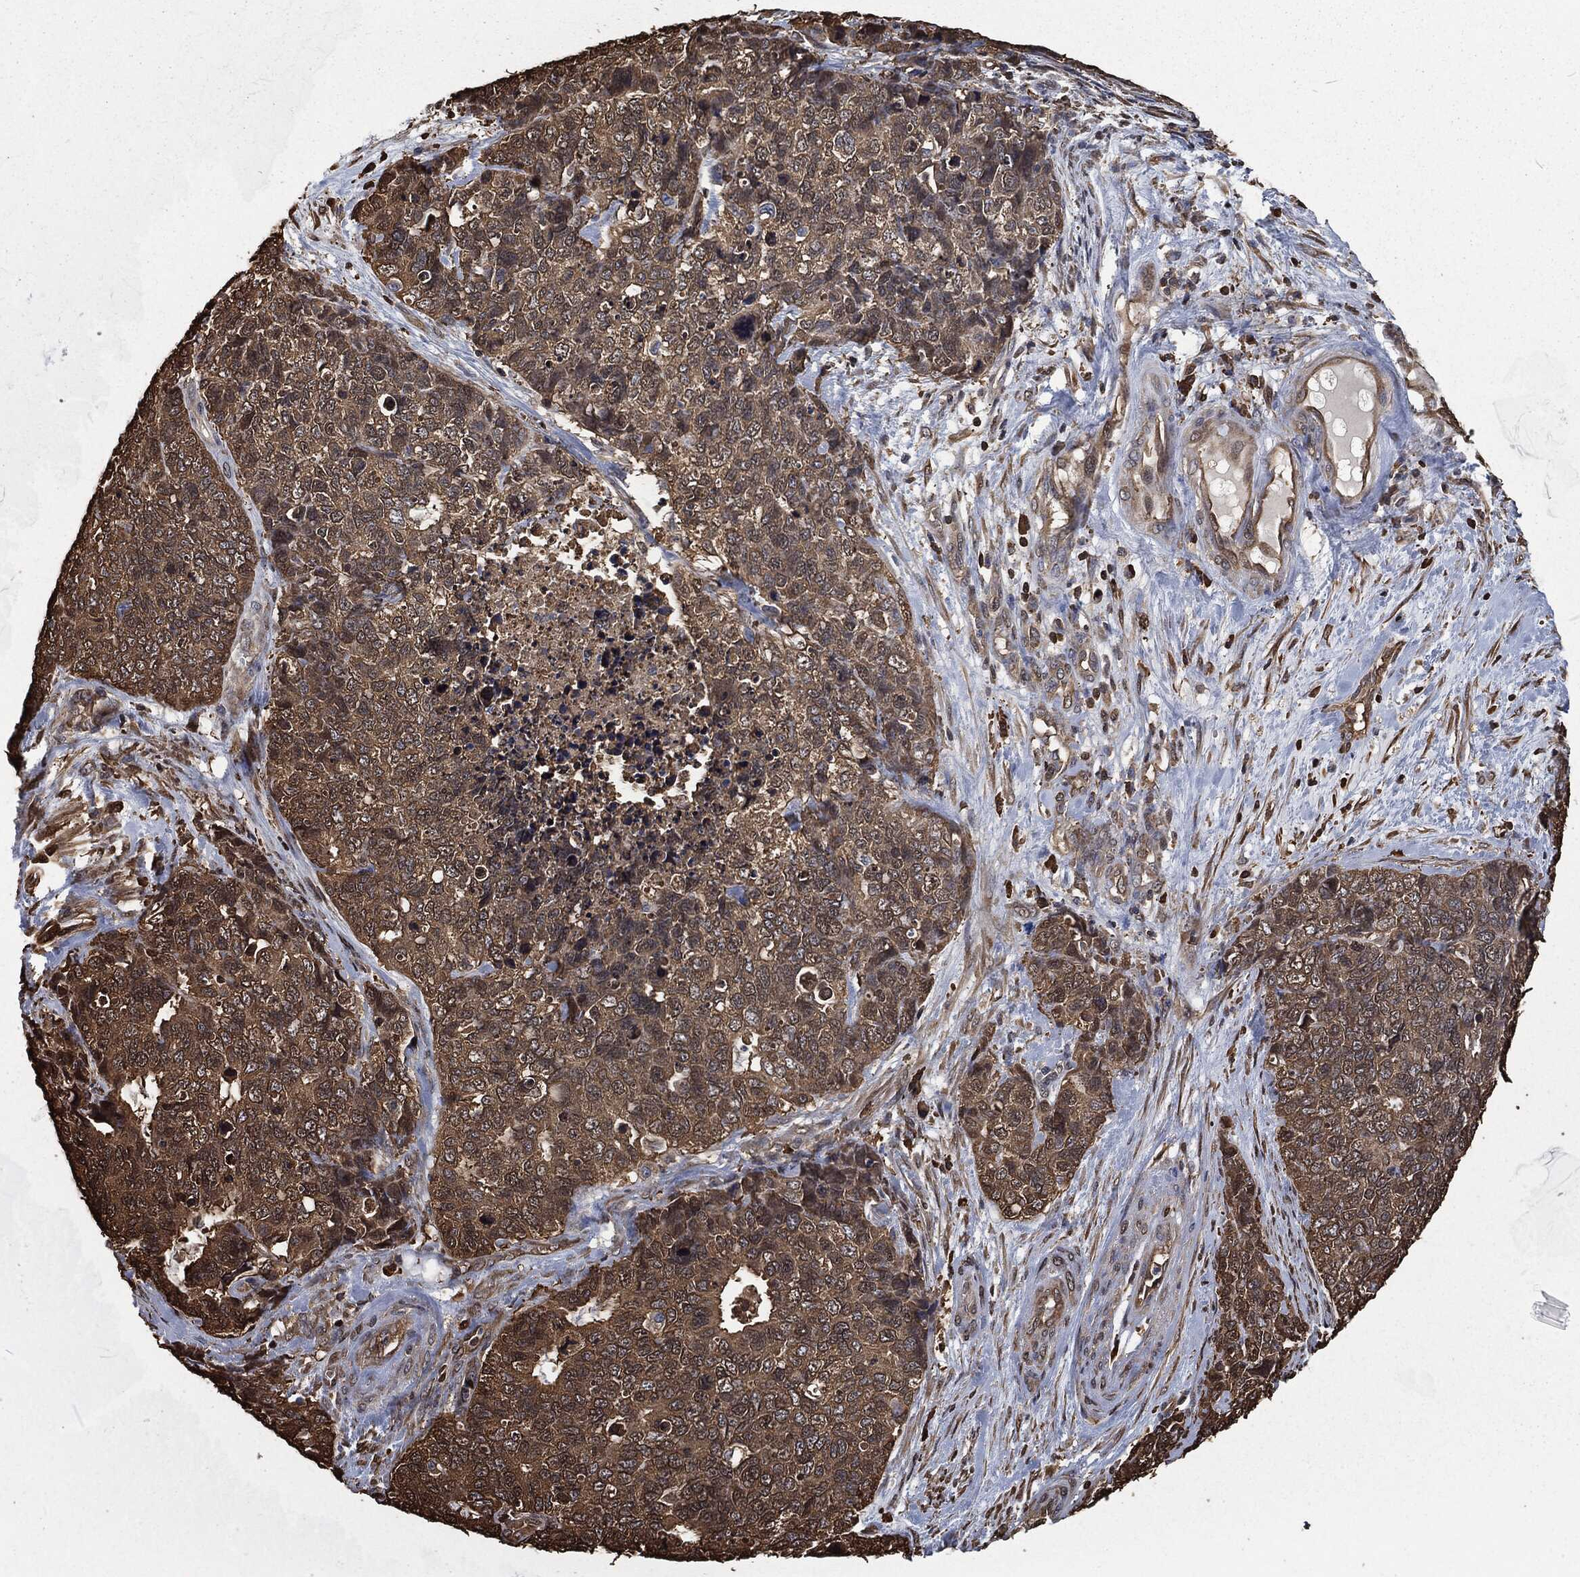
{"staining": {"intensity": "moderate", "quantity": "25%-75%", "location": "cytoplasmic/membranous"}, "tissue": "cervical cancer", "cell_type": "Tumor cells", "image_type": "cancer", "snomed": [{"axis": "morphology", "description": "Squamous cell carcinoma, NOS"}, {"axis": "topography", "description": "Cervix"}], "caption": "Cervical cancer (squamous cell carcinoma) tissue demonstrates moderate cytoplasmic/membranous staining in approximately 25%-75% of tumor cells", "gene": "PRDX4", "patient": {"sex": "female", "age": 63}}